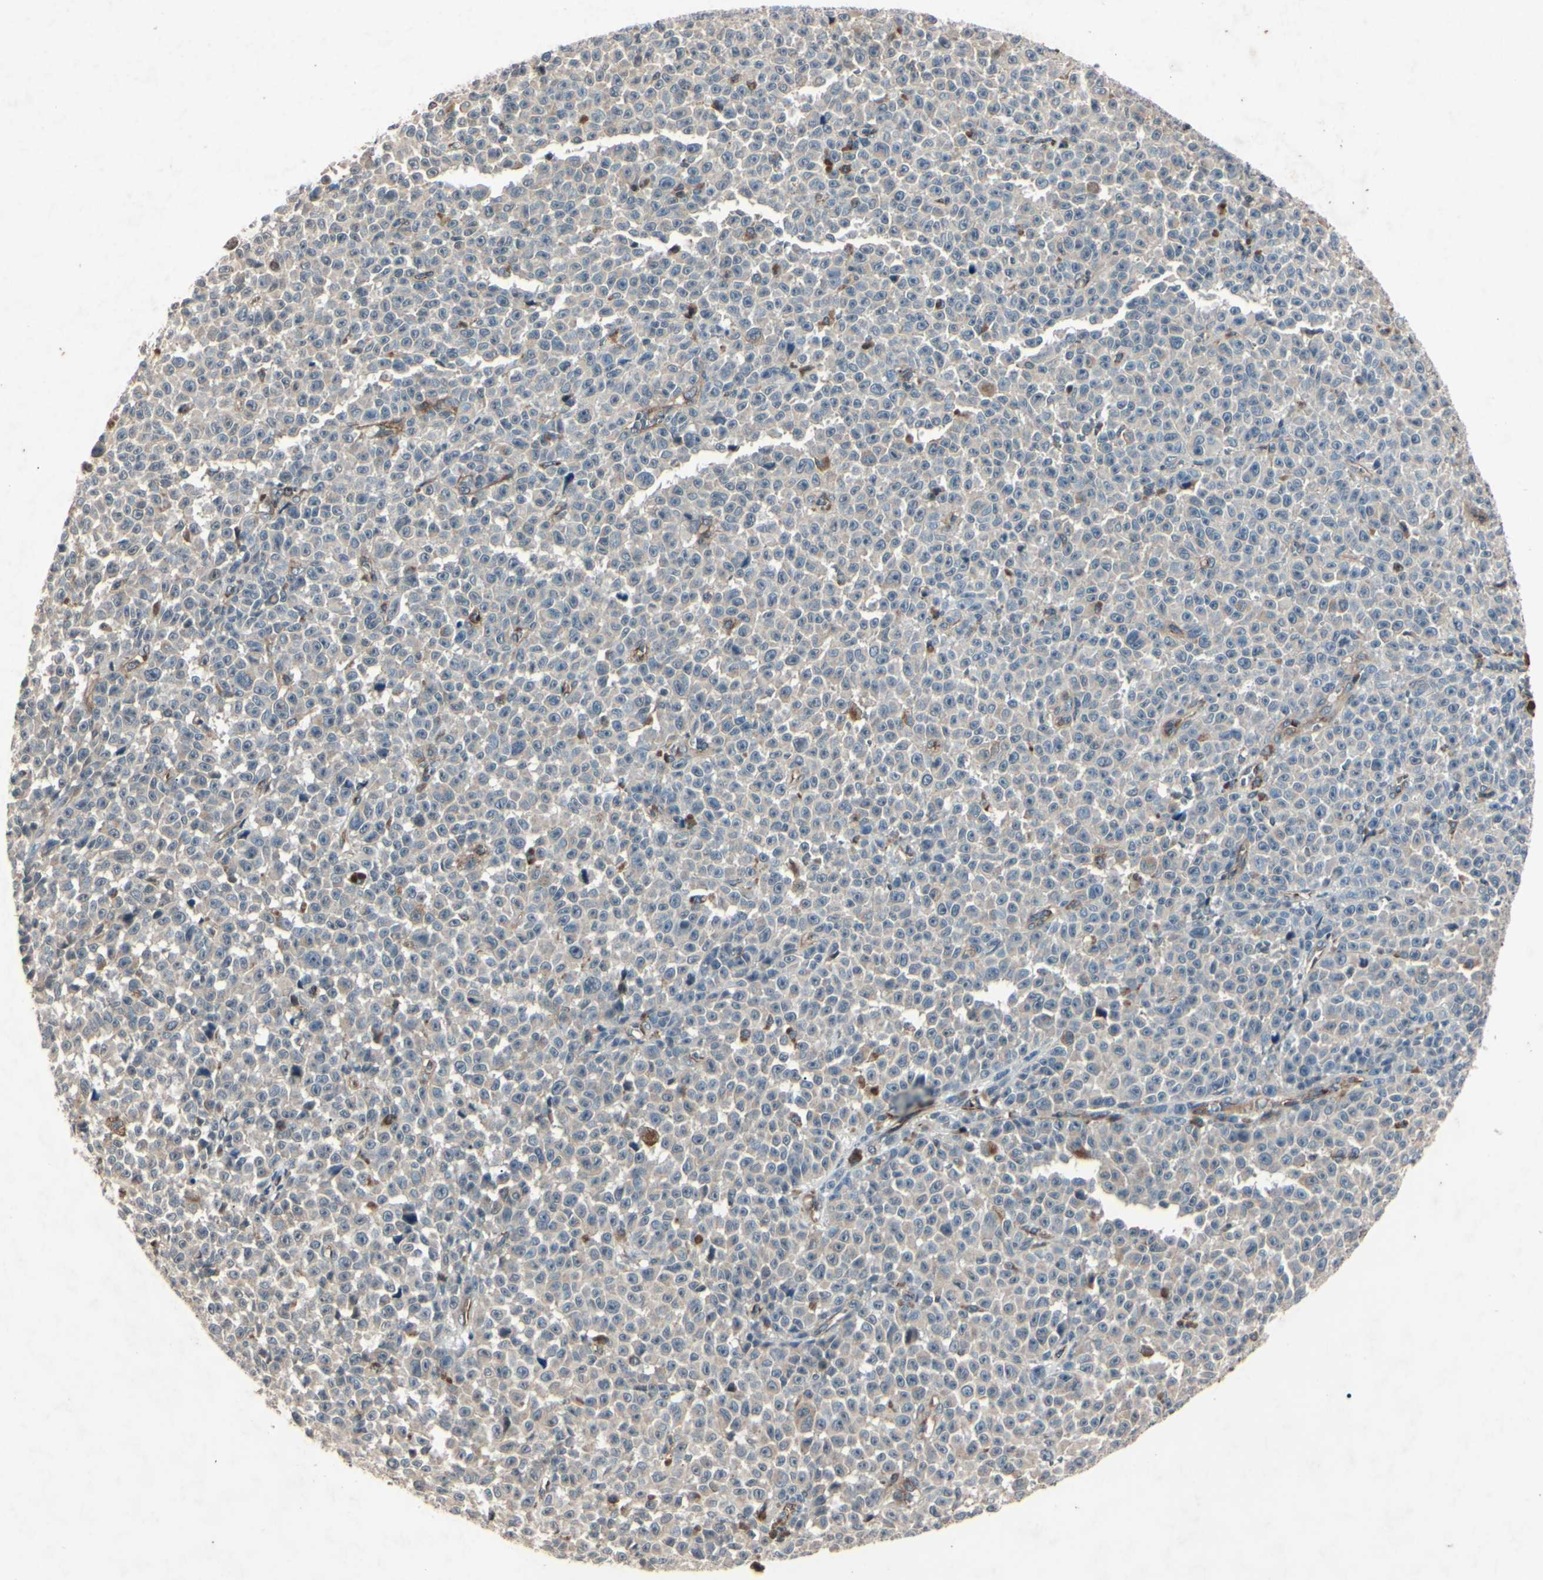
{"staining": {"intensity": "negative", "quantity": "none", "location": "none"}, "tissue": "melanoma", "cell_type": "Tumor cells", "image_type": "cancer", "snomed": [{"axis": "morphology", "description": "Malignant melanoma, NOS"}, {"axis": "topography", "description": "Skin"}], "caption": "Melanoma was stained to show a protein in brown. There is no significant expression in tumor cells.", "gene": "AEBP1", "patient": {"sex": "female", "age": 82}}